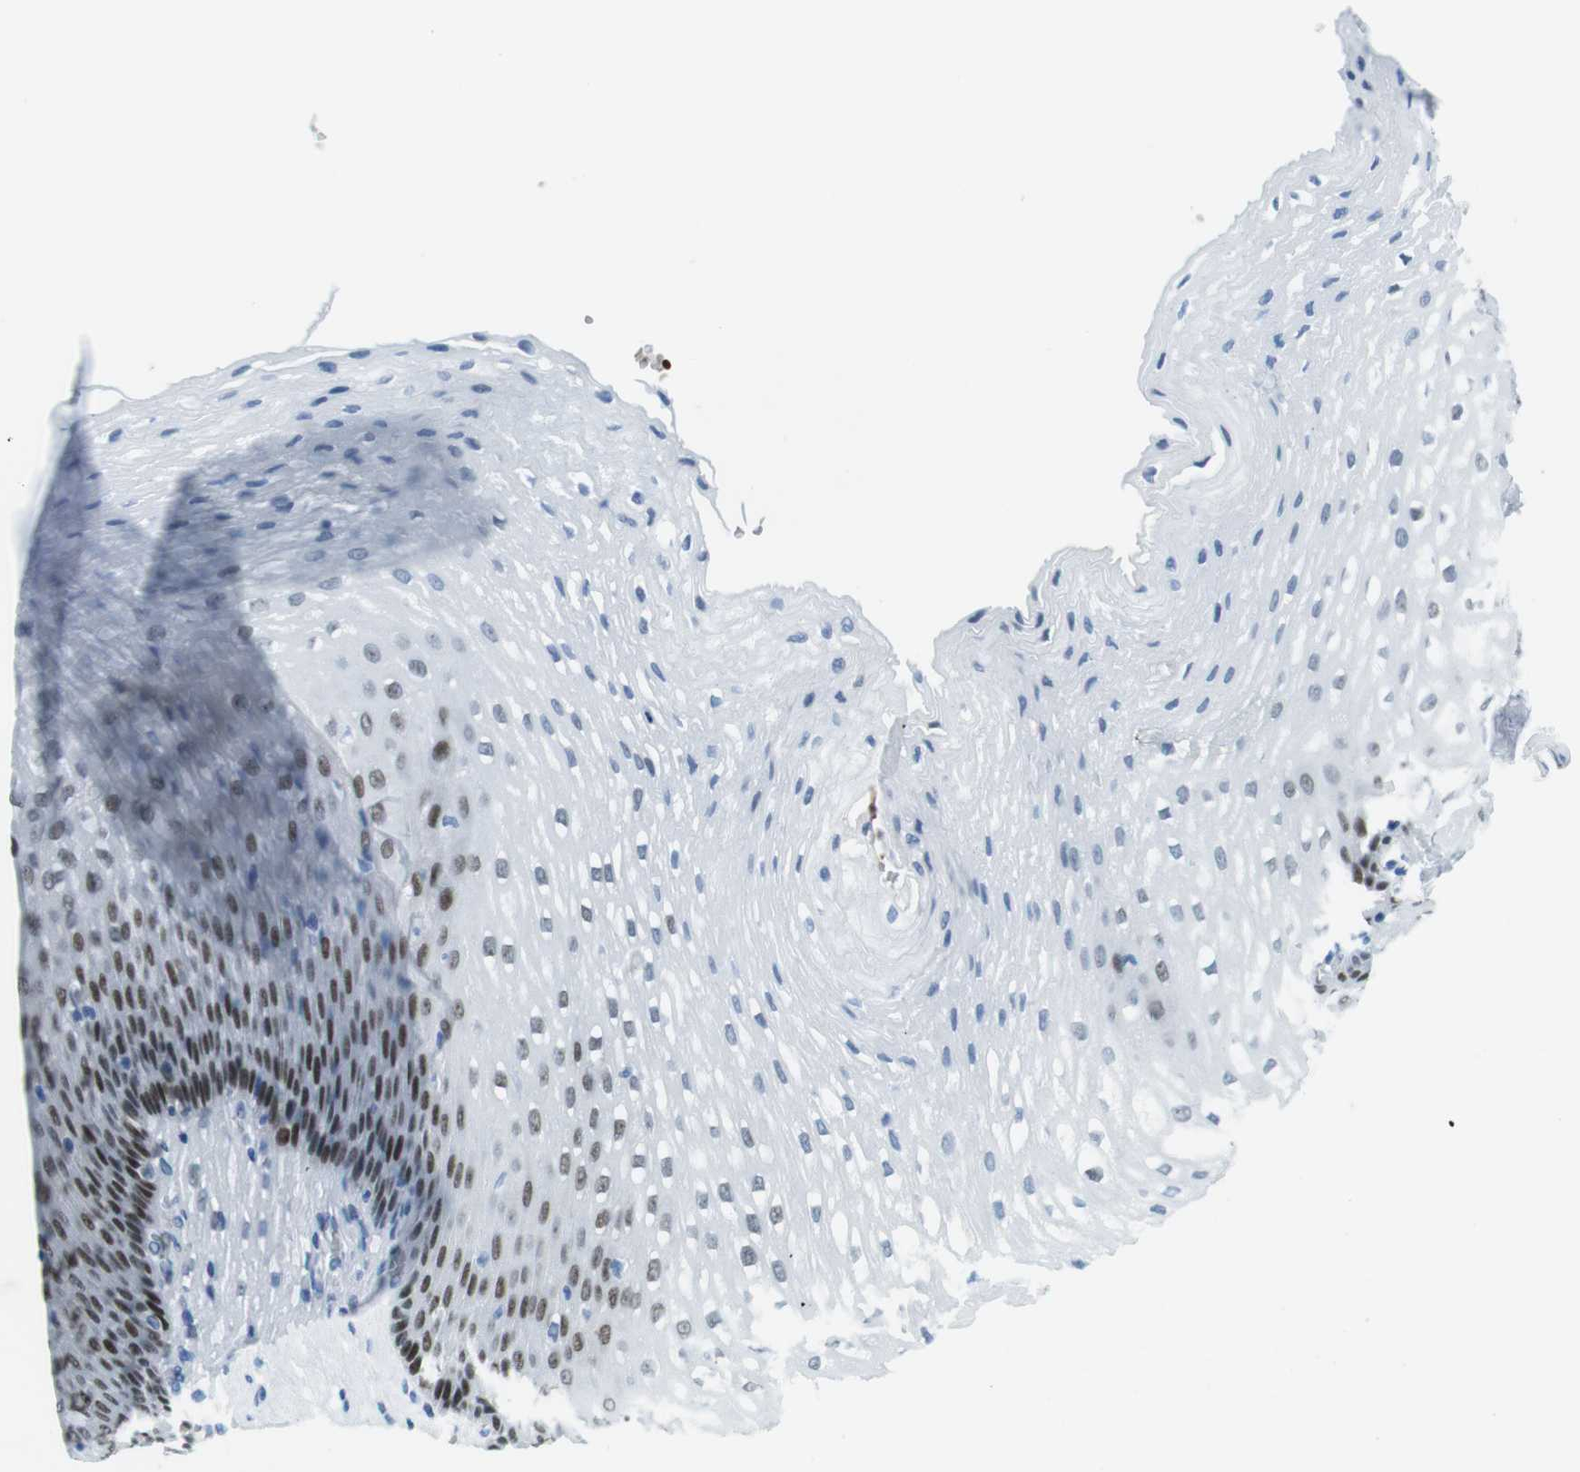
{"staining": {"intensity": "moderate", "quantity": "<25%", "location": "nuclear"}, "tissue": "esophagus", "cell_type": "Squamous epithelial cells", "image_type": "normal", "snomed": [{"axis": "morphology", "description": "Normal tissue, NOS"}, {"axis": "topography", "description": "Esophagus"}], "caption": "Benign esophagus was stained to show a protein in brown. There is low levels of moderate nuclear expression in about <25% of squamous epithelial cells. Nuclei are stained in blue.", "gene": "TFAP2C", "patient": {"sex": "male", "age": 48}}